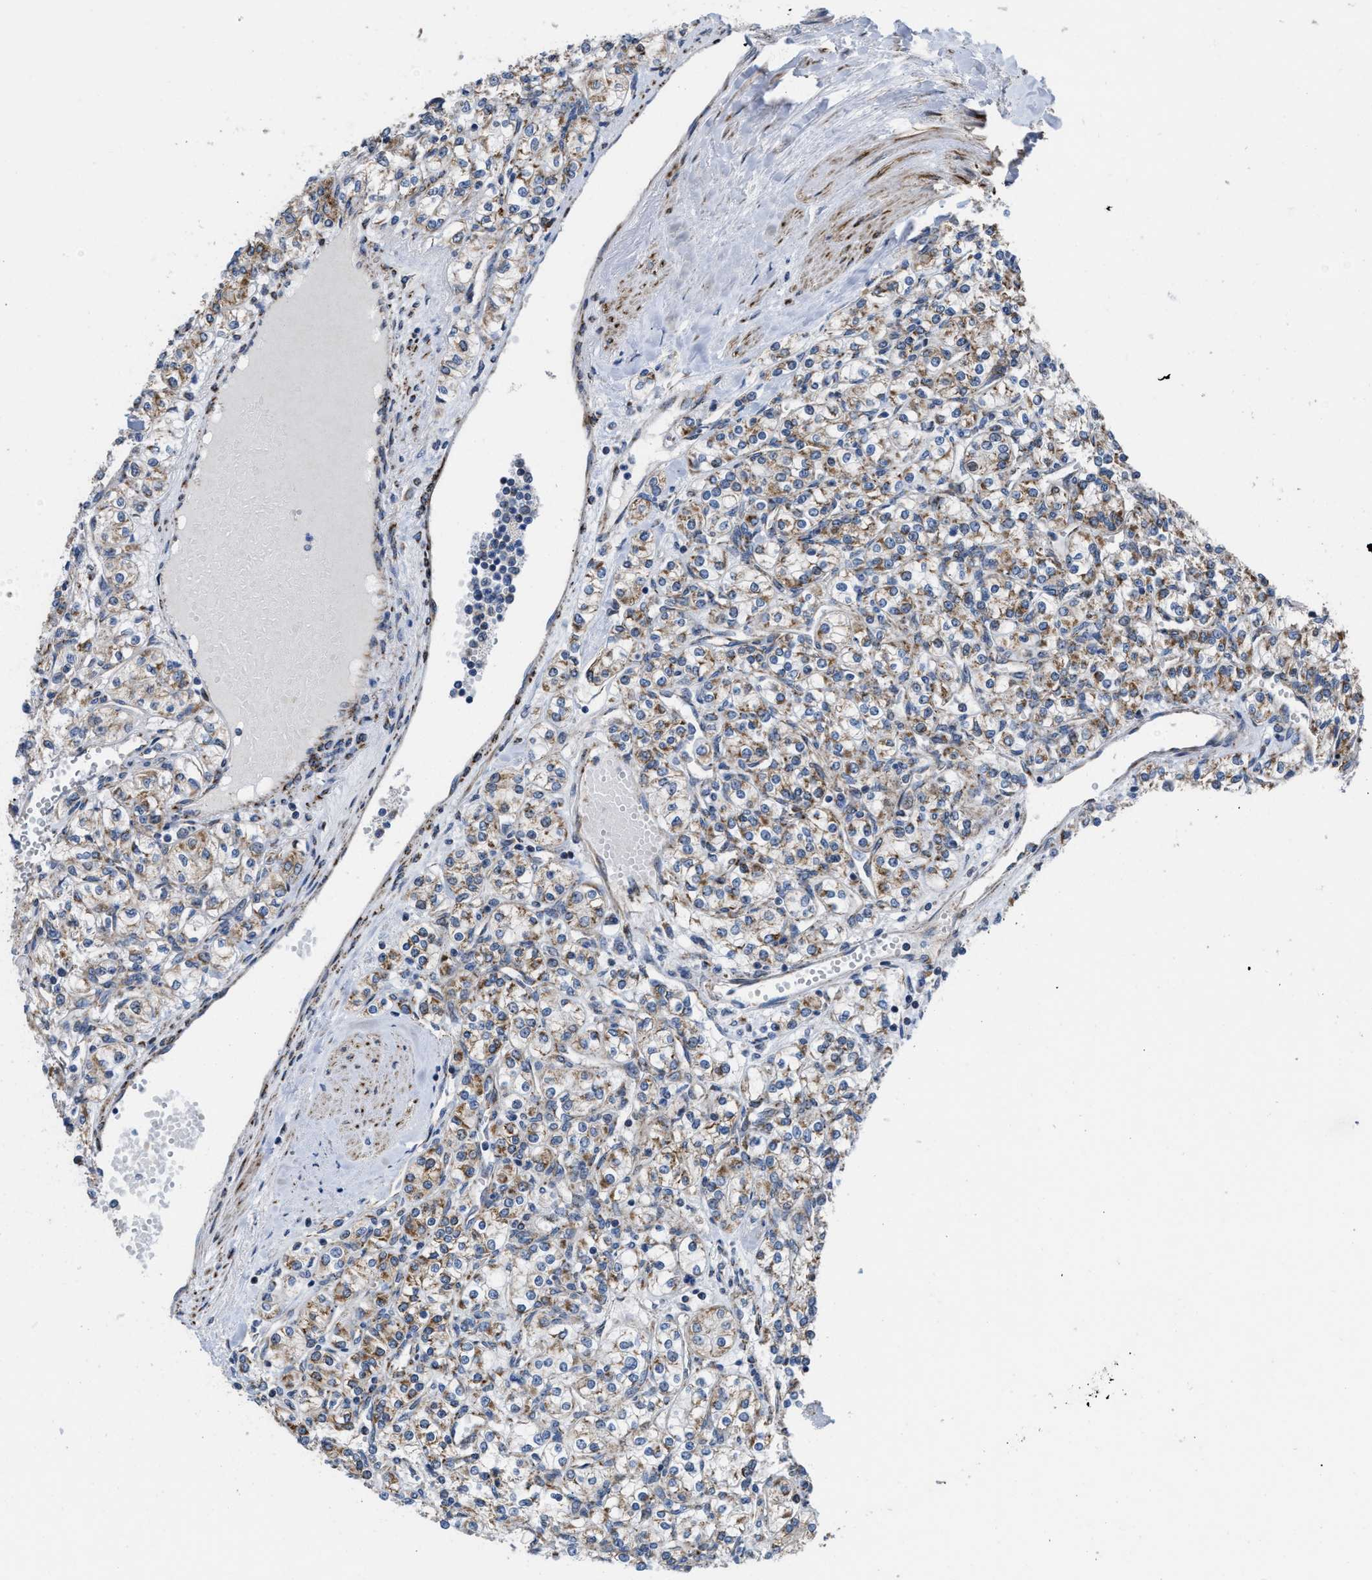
{"staining": {"intensity": "moderate", "quantity": "25%-75%", "location": "cytoplasmic/membranous"}, "tissue": "renal cancer", "cell_type": "Tumor cells", "image_type": "cancer", "snomed": [{"axis": "morphology", "description": "Adenocarcinoma, NOS"}, {"axis": "topography", "description": "Kidney"}], "caption": "Tumor cells reveal moderate cytoplasmic/membranous staining in about 25%-75% of cells in renal cancer (adenocarcinoma).", "gene": "AKAP1", "patient": {"sex": "male", "age": 77}}